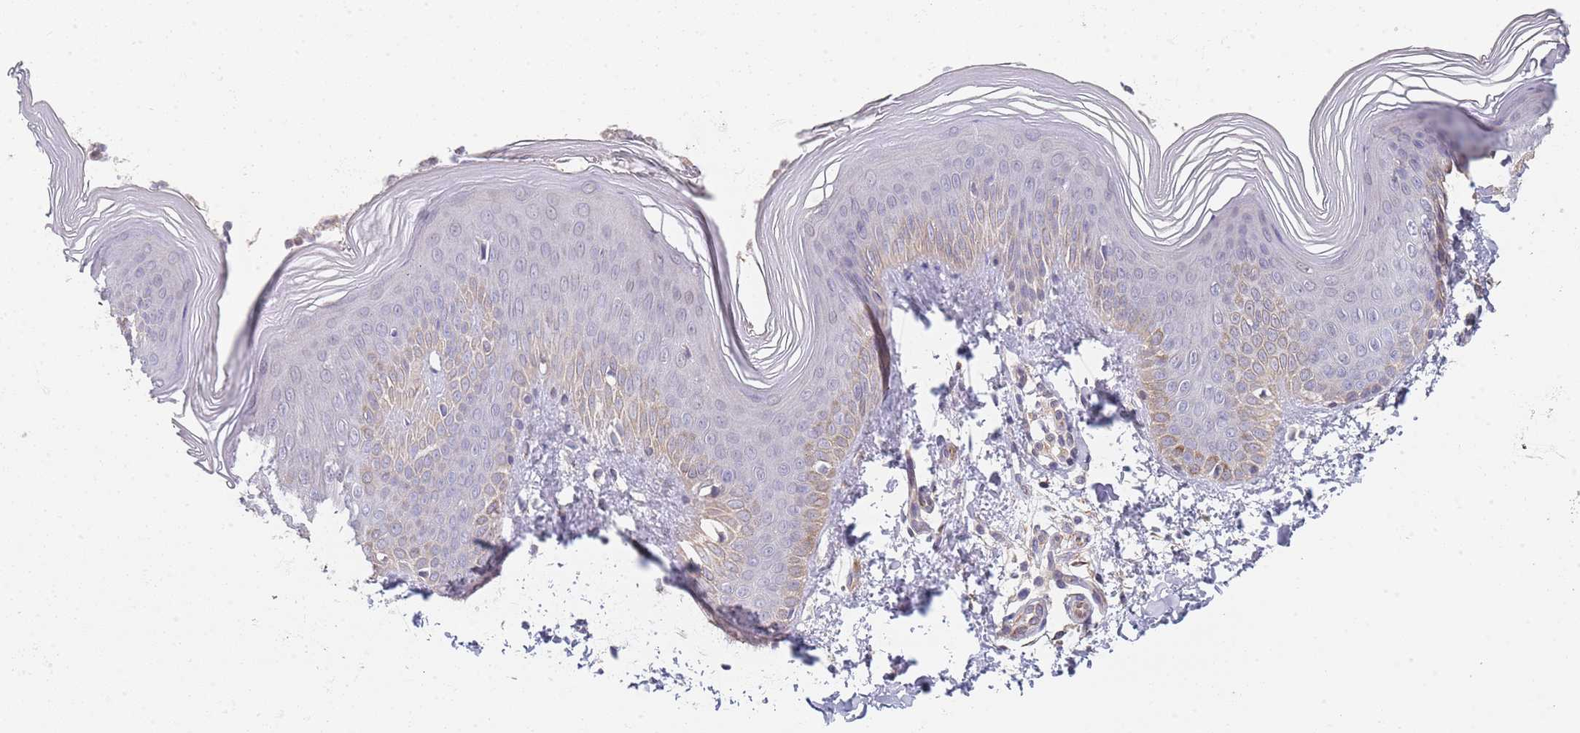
{"staining": {"intensity": "moderate", "quantity": "<25%", "location": "cytoplasmic/membranous"}, "tissue": "skin", "cell_type": "Epidermal cells", "image_type": "normal", "snomed": [{"axis": "morphology", "description": "Normal tissue, NOS"}, {"axis": "topography", "description": "Anal"}], "caption": "The immunohistochemical stain shows moderate cytoplasmic/membranous expression in epidermal cells of unremarkable skin. (brown staining indicates protein expression, while blue staining denotes nuclei).", "gene": "B4GALT4", "patient": {"sex": "female", "age": 40}}